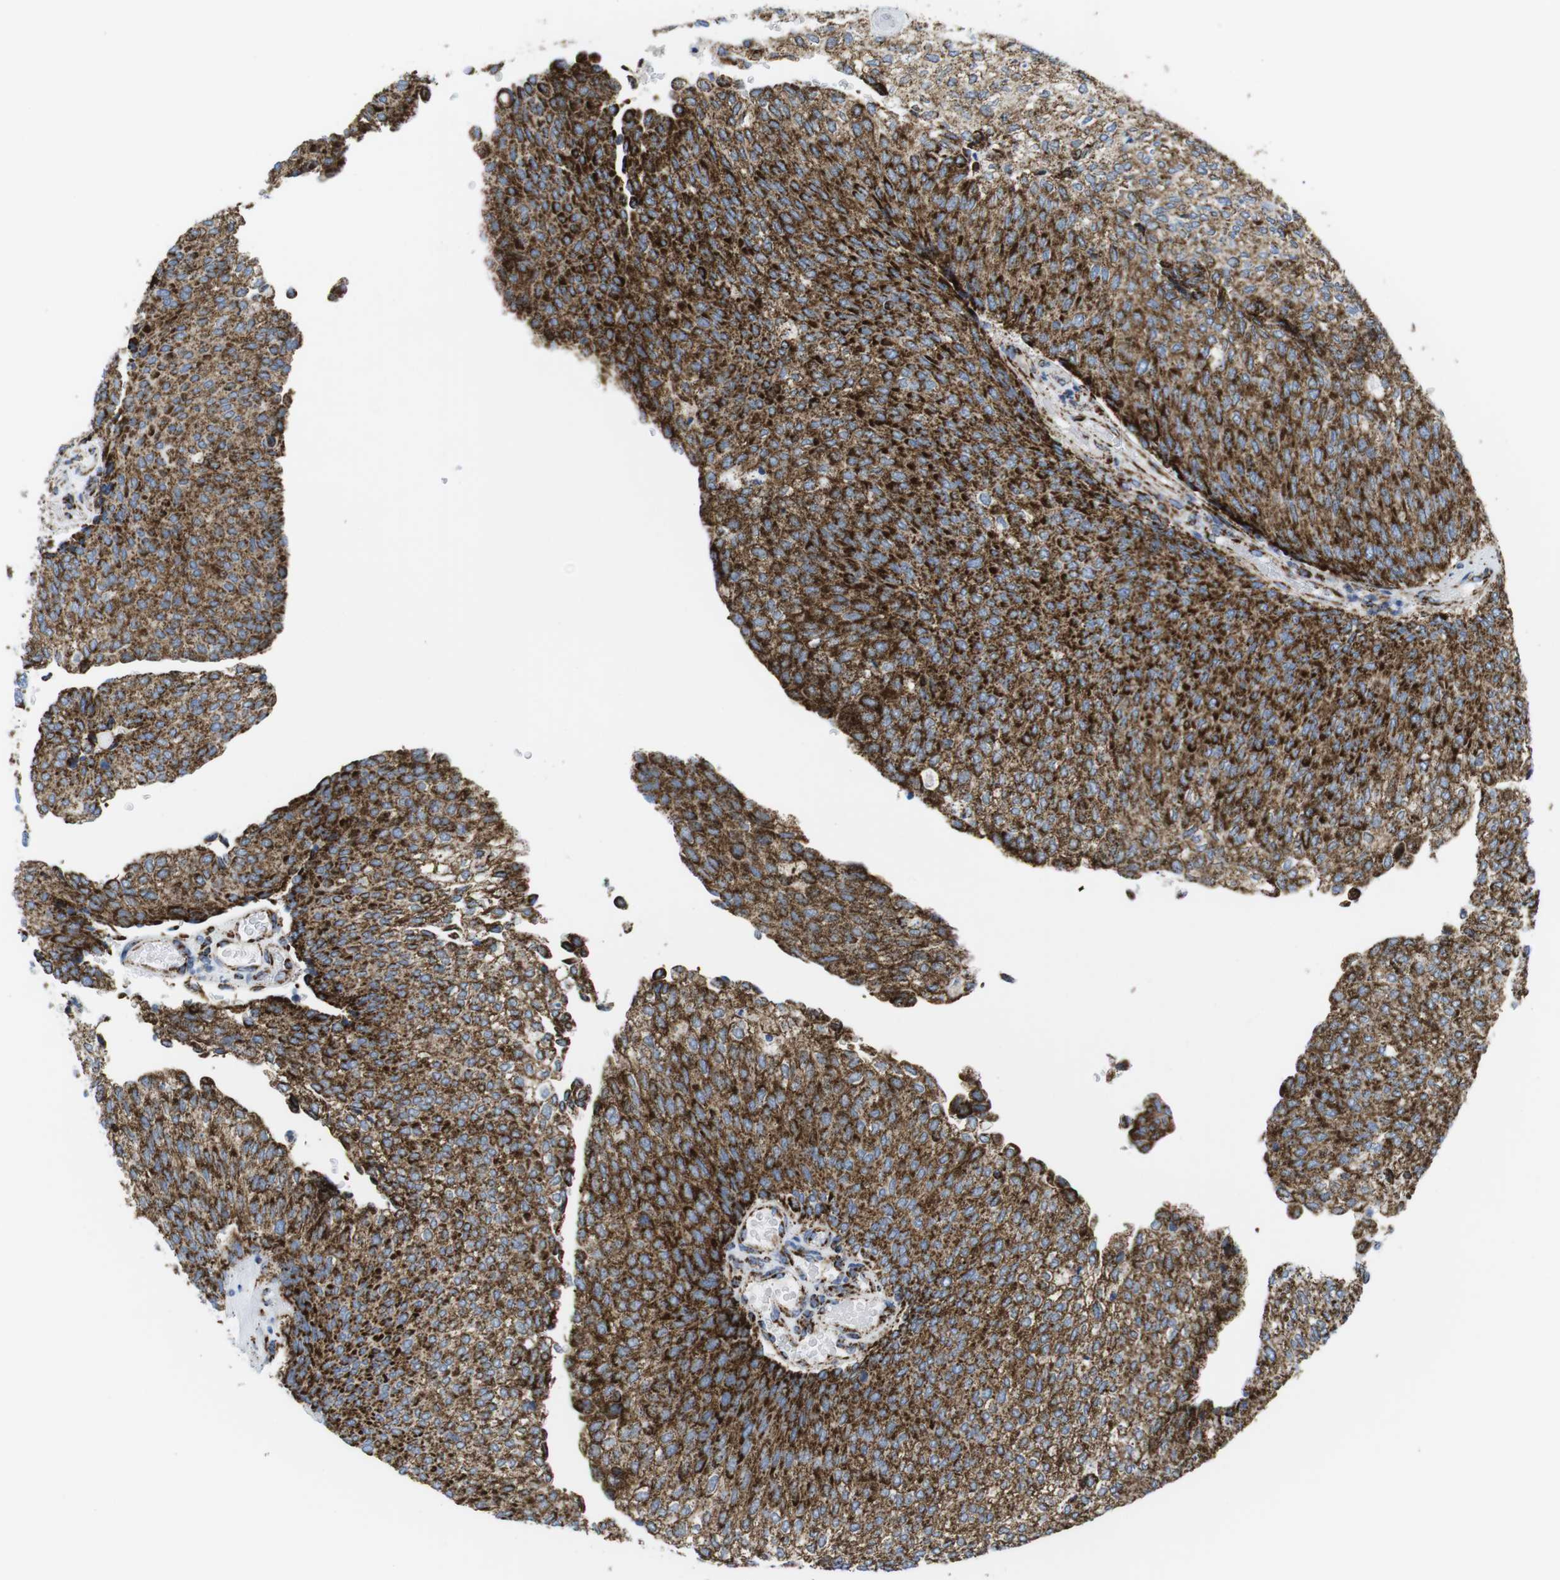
{"staining": {"intensity": "strong", "quantity": ">75%", "location": "cytoplasmic/membranous"}, "tissue": "urothelial cancer", "cell_type": "Tumor cells", "image_type": "cancer", "snomed": [{"axis": "morphology", "description": "Urothelial carcinoma, Low grade"}, {"axis": "topography", "description": "Urinary bladder"}], "caption": "Low-grade urothelial carcinoma stained for a protein exhibits strong cytoplasmic/membranous positivity in tumor cells. (DAB (3,3'-diaminobenzidine) IHC with brightfield microscopy, high magnification).", "gene": "ATP5PO", "patient": {"sex": "female", "age": 79}}